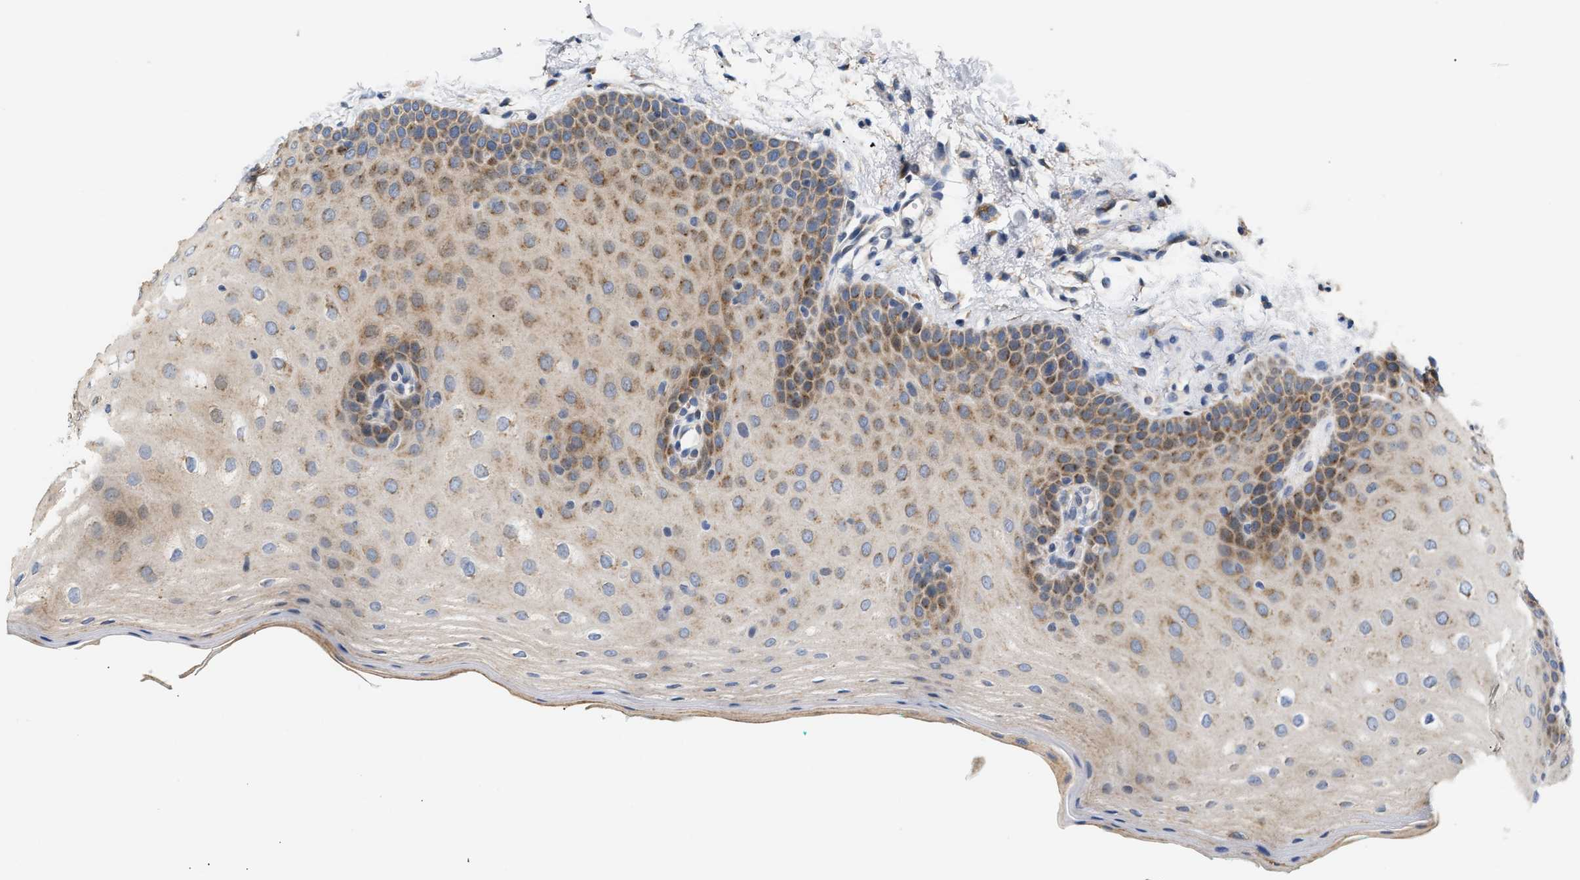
{"staining": {"intensity": "moderate", "quantity": ">75%", "location": "cytoplasmic/membranous"}, "tissue": "oral mucosa", "cell_type": "Squamous epithelial cells", "image_type": "normal", "snomed": [{"axis": "morphology", "description": "Normal tissue, NOS"}, {"axis": "topography", "description": "Skin"}, {"axis": "topography", "description": "Oral tissue"}], "caption": "Squamous epithelial cells reveal moderate cytoplasmic/membranous staining in about >75% of cells in benign oral mucosa.", "gene": "TMEM168", "patient": {"sex": "male", "age": 84}}